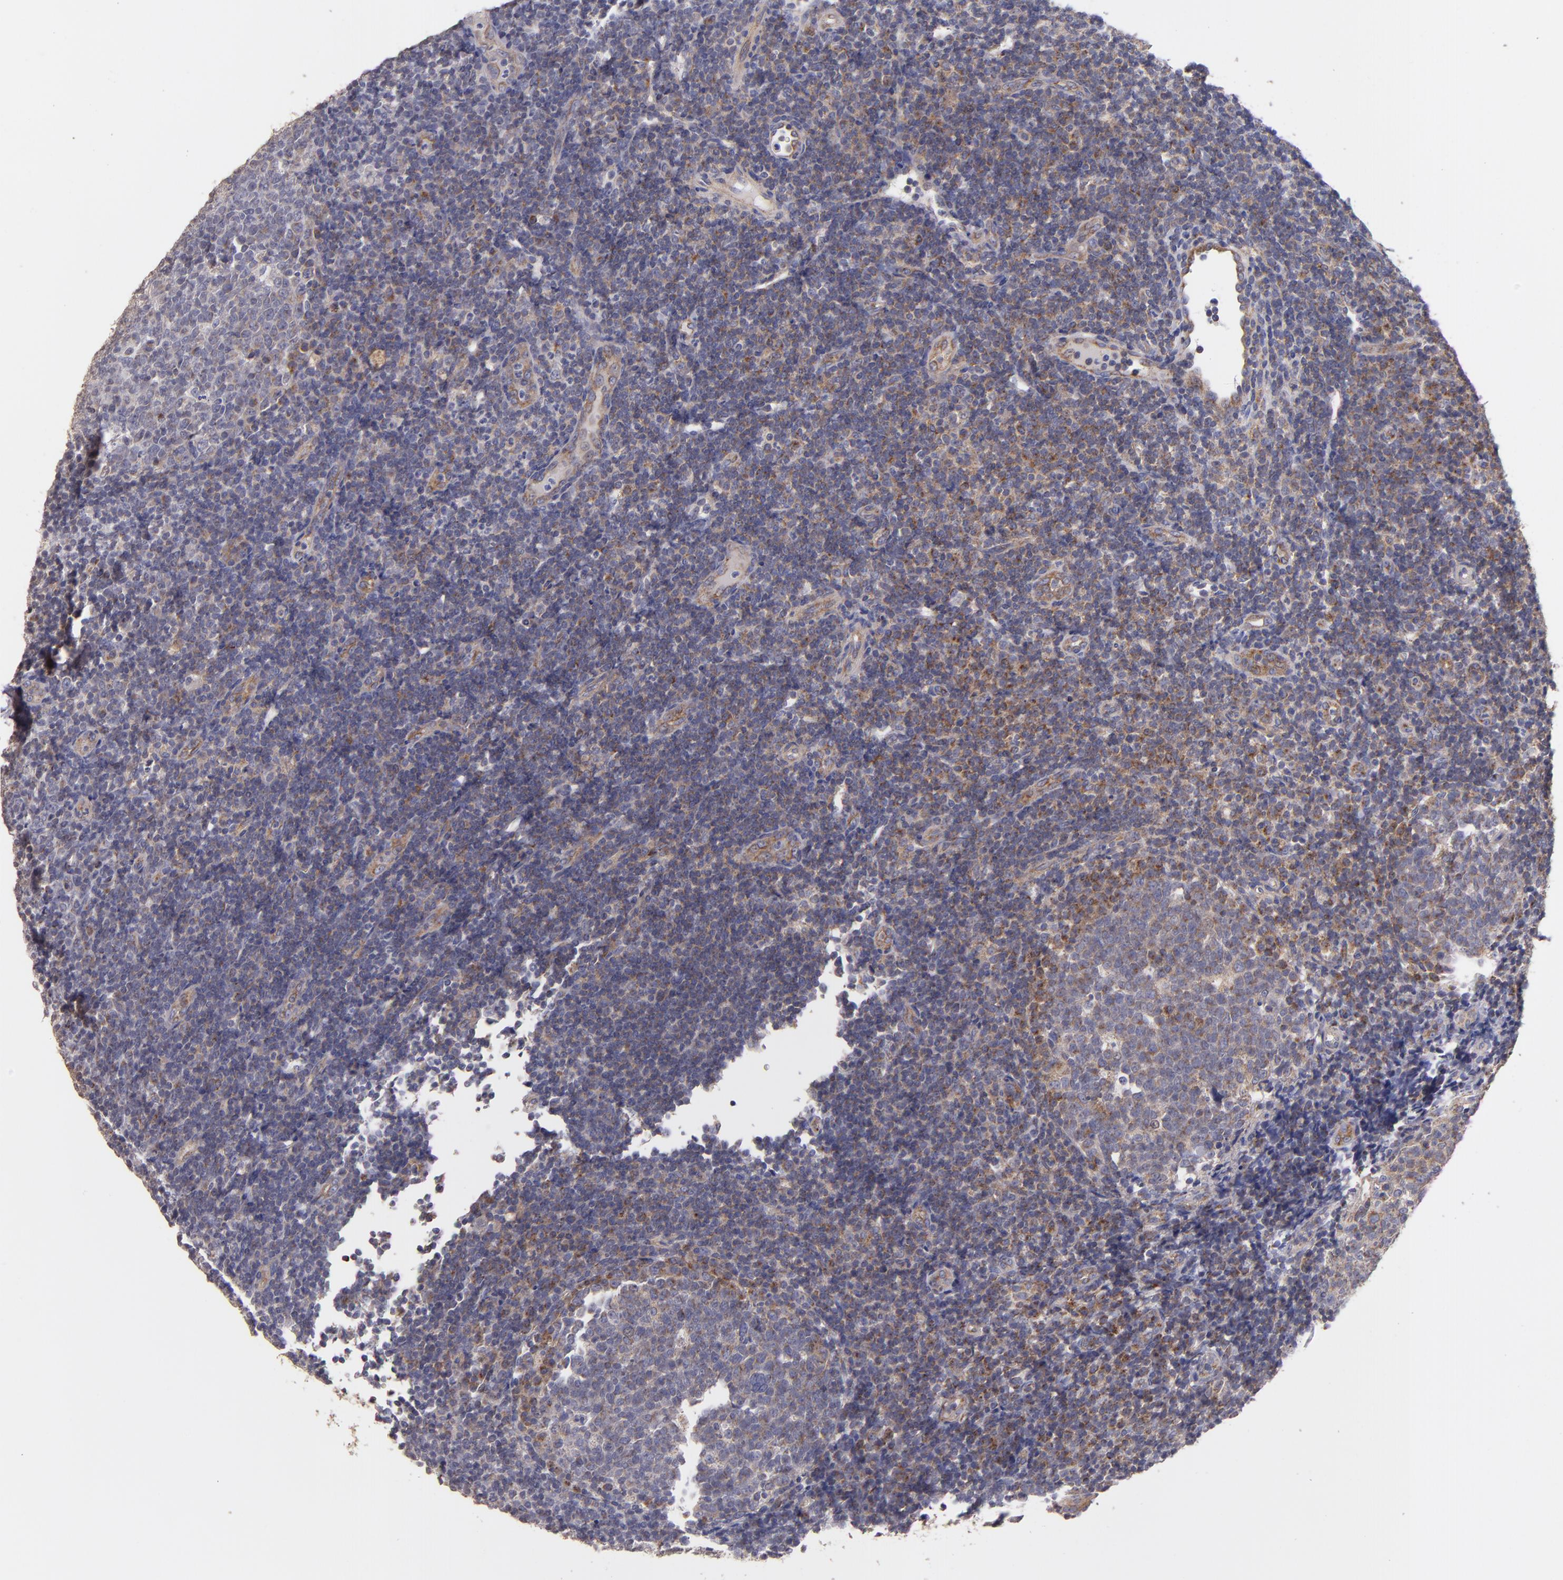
{"staining": {"intensity": "moderate", "quantity": "<25%", "location": "cytoplasmic/membranous"}, "tissue": "tonsil", "cell_type": "Germinal center cells", "image_type": "normal", "snomed": [{"axis": "morphology", "description": "Normal tissue, NOS"}, {"axis": "topography", "description": "Tonsil"}], "caption": "Immunohistochemistry of normal human tonsil reveals low levels of moderate cytoplasmic/membranous positivity in approximately <25% of germinal center cells. The staining was performed using DAB to visualize the protein expression in brown, while the nuclei were stained in blue with hematoxylin (Magnification: 20x).", "gene": "CLTA", "patient": {"sex": "female", "age": 40}}